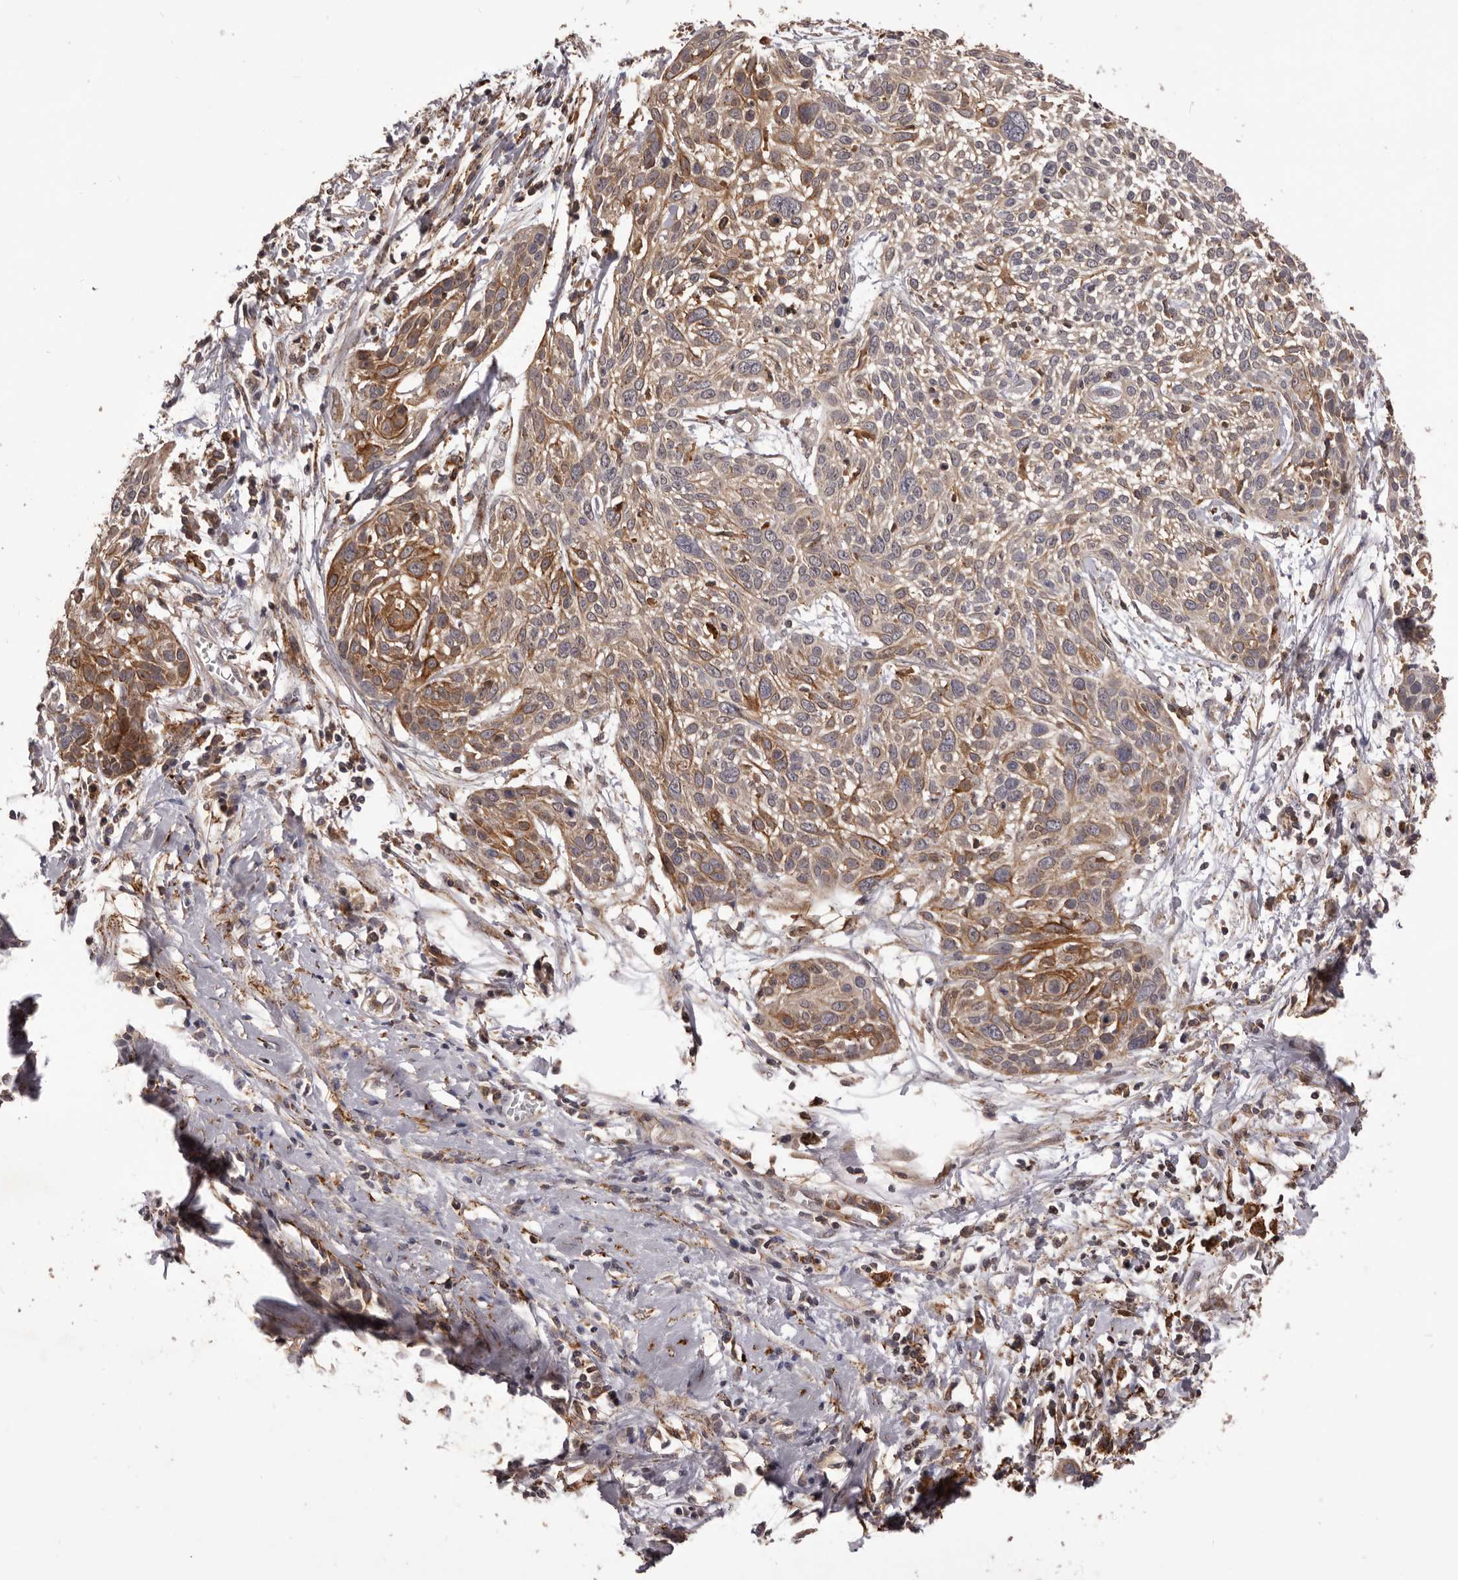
{"staining": {"intensity": "moderate", "quantity": ">75%", "location": "cytoplasmic/membranous"}, "tissue": "cervical cancer", "cell_type": "Tumor cells", "image_type": "cancer", "snomed": [{"axis": "morphology", "description": "Squamous cell carcinoma, NOS"}, {"axis": "topography", "description": "Cervix"}], "caption": "An immunohistochemistry (IHC) image of tumor tissue is shown. Protein staining in brown highlights moderate cytoplasmic/membranous positivity in cervical cancer within tumor cells.", "gene": "GLIPR2", "patient": {"sex": "female", "age": 51}}